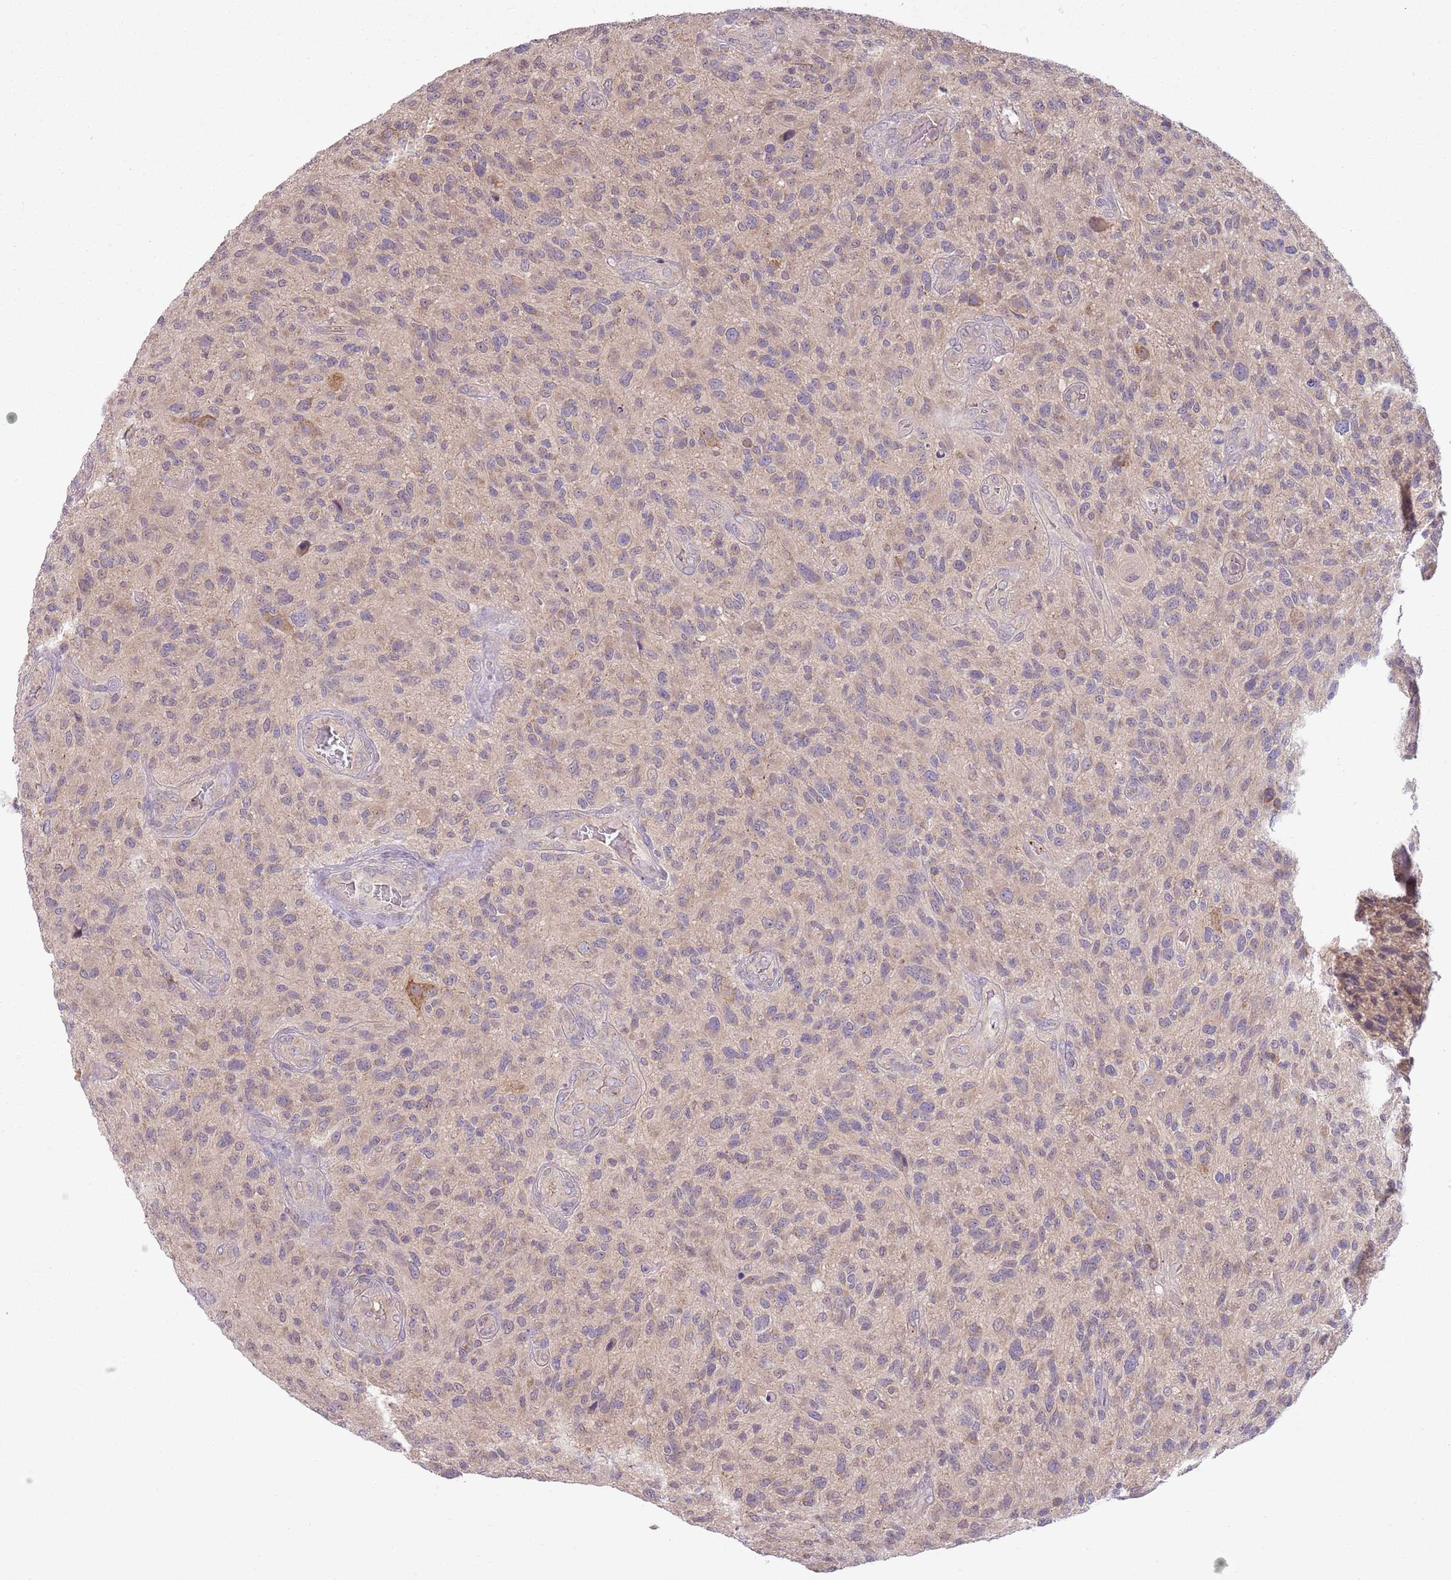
{"staining": {"intensity": "weak", "quantity": "<25%", "location": "cytoplasmic/membranous"}, "tissue": "glioma", "cell_type": "Tumor cells", "image_type": "cancer", "snomed": [{"axis": "morphology", "description": "Glioma, malignant, High grade"}, {"axis": "topography", "description": "Brain"}], "caption": "Tumor cells show no significant staining in glioma.", "gene": "SKOR2", "patient": {"sex": "male", "age": 47}}